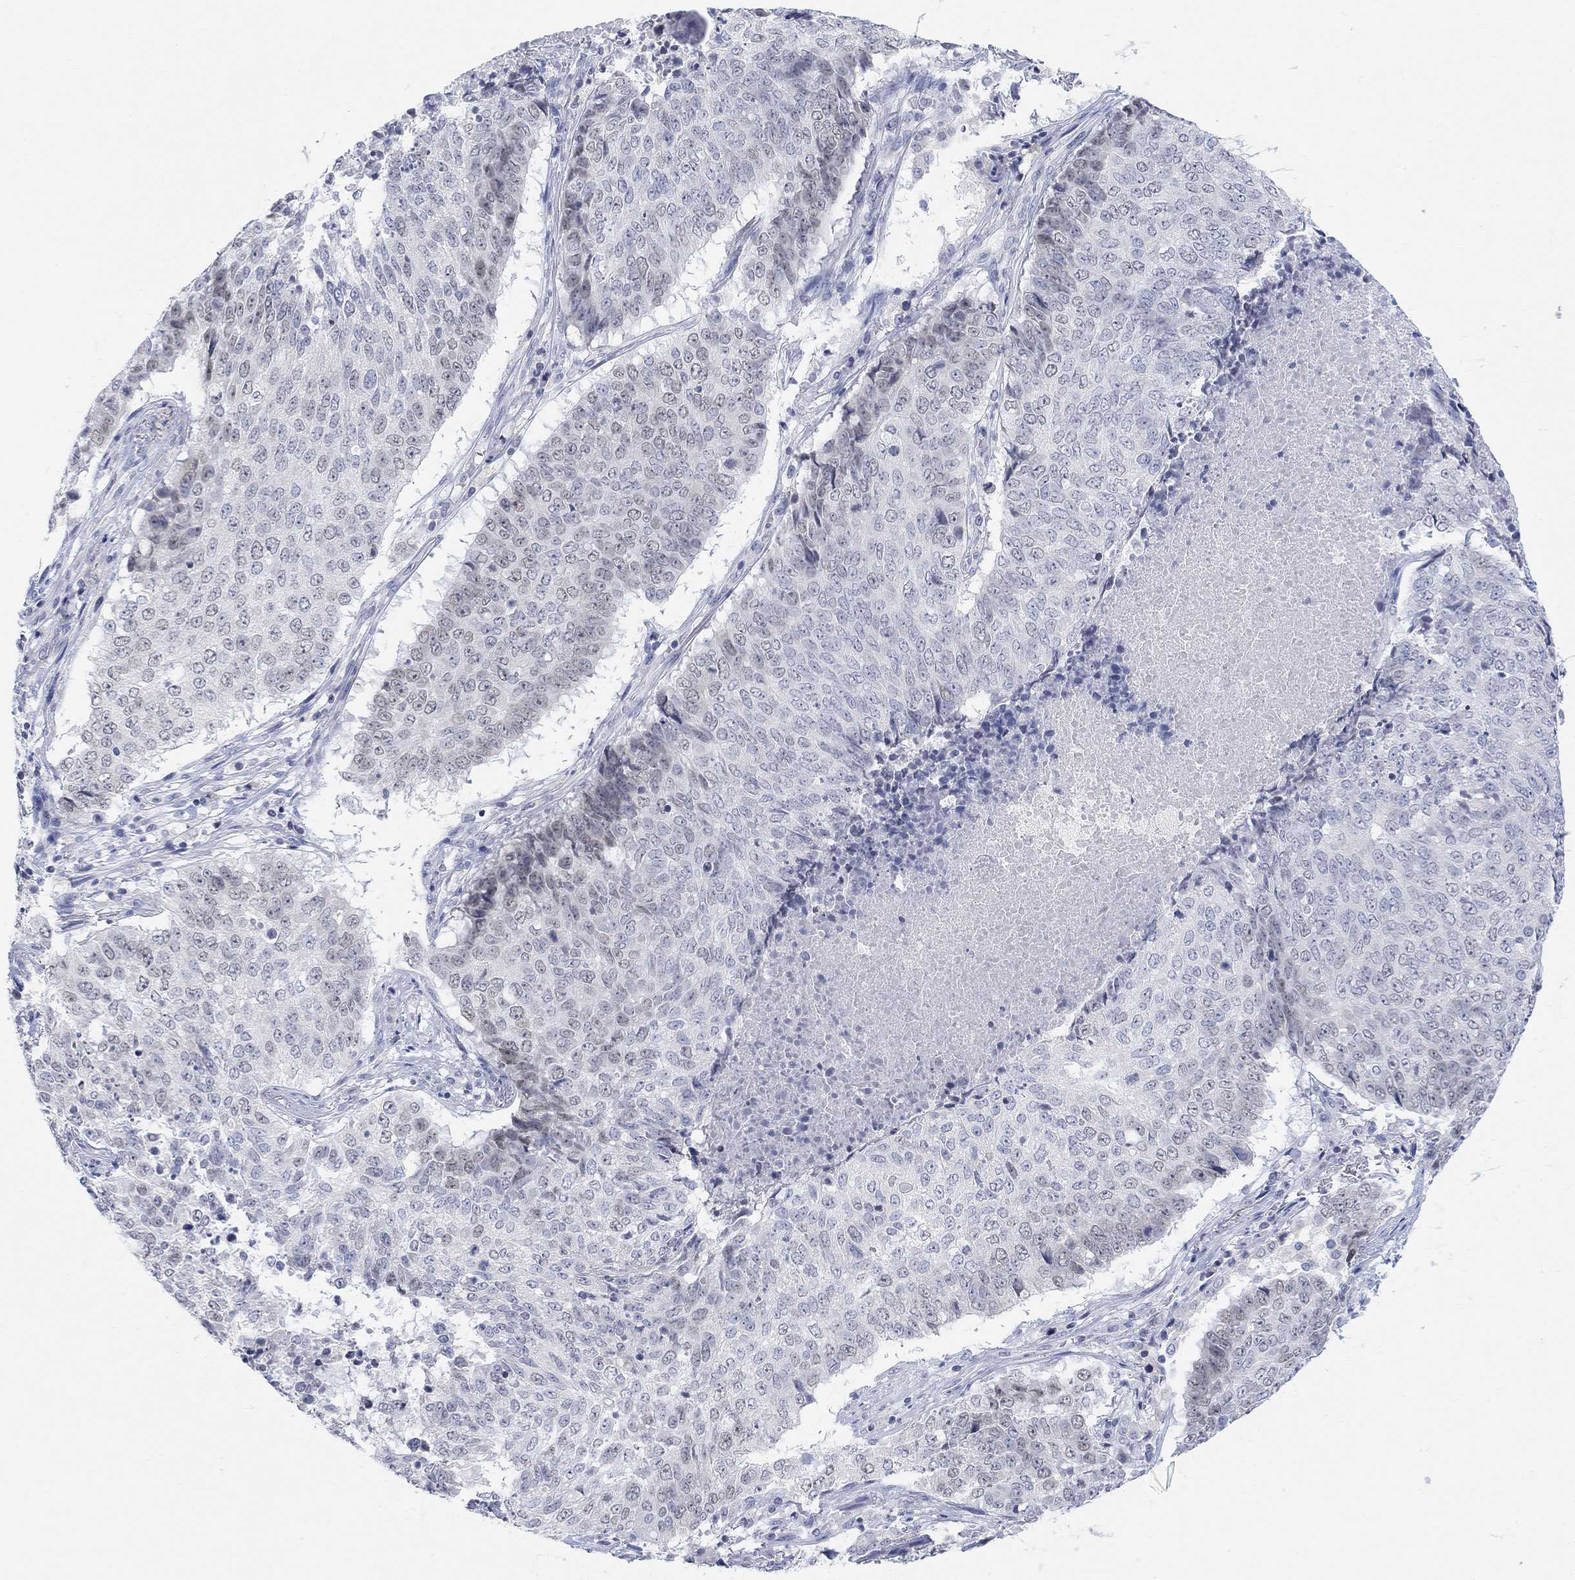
{"staining": {"intensity": "negative", "quantity": "none", "location": "none"}, "tissue": "lung cancer", "cell_type": "Tumor cells", "image_type": "cancer", "snomed": [{"axis": "morphology", "description": "Squamous cell carcinoma, NOS"}, {"axis": "topography", "description": "Lung"}], "caption": "Immunohistochemistry photomicrograph of human lung cancer (squamous cell carcinoma) stained for a protein (brown), which demonstrates no positivity in tumor cells.", "gene": "ATP6V1E2", "patient": {"sex": "male", "age": 64}}